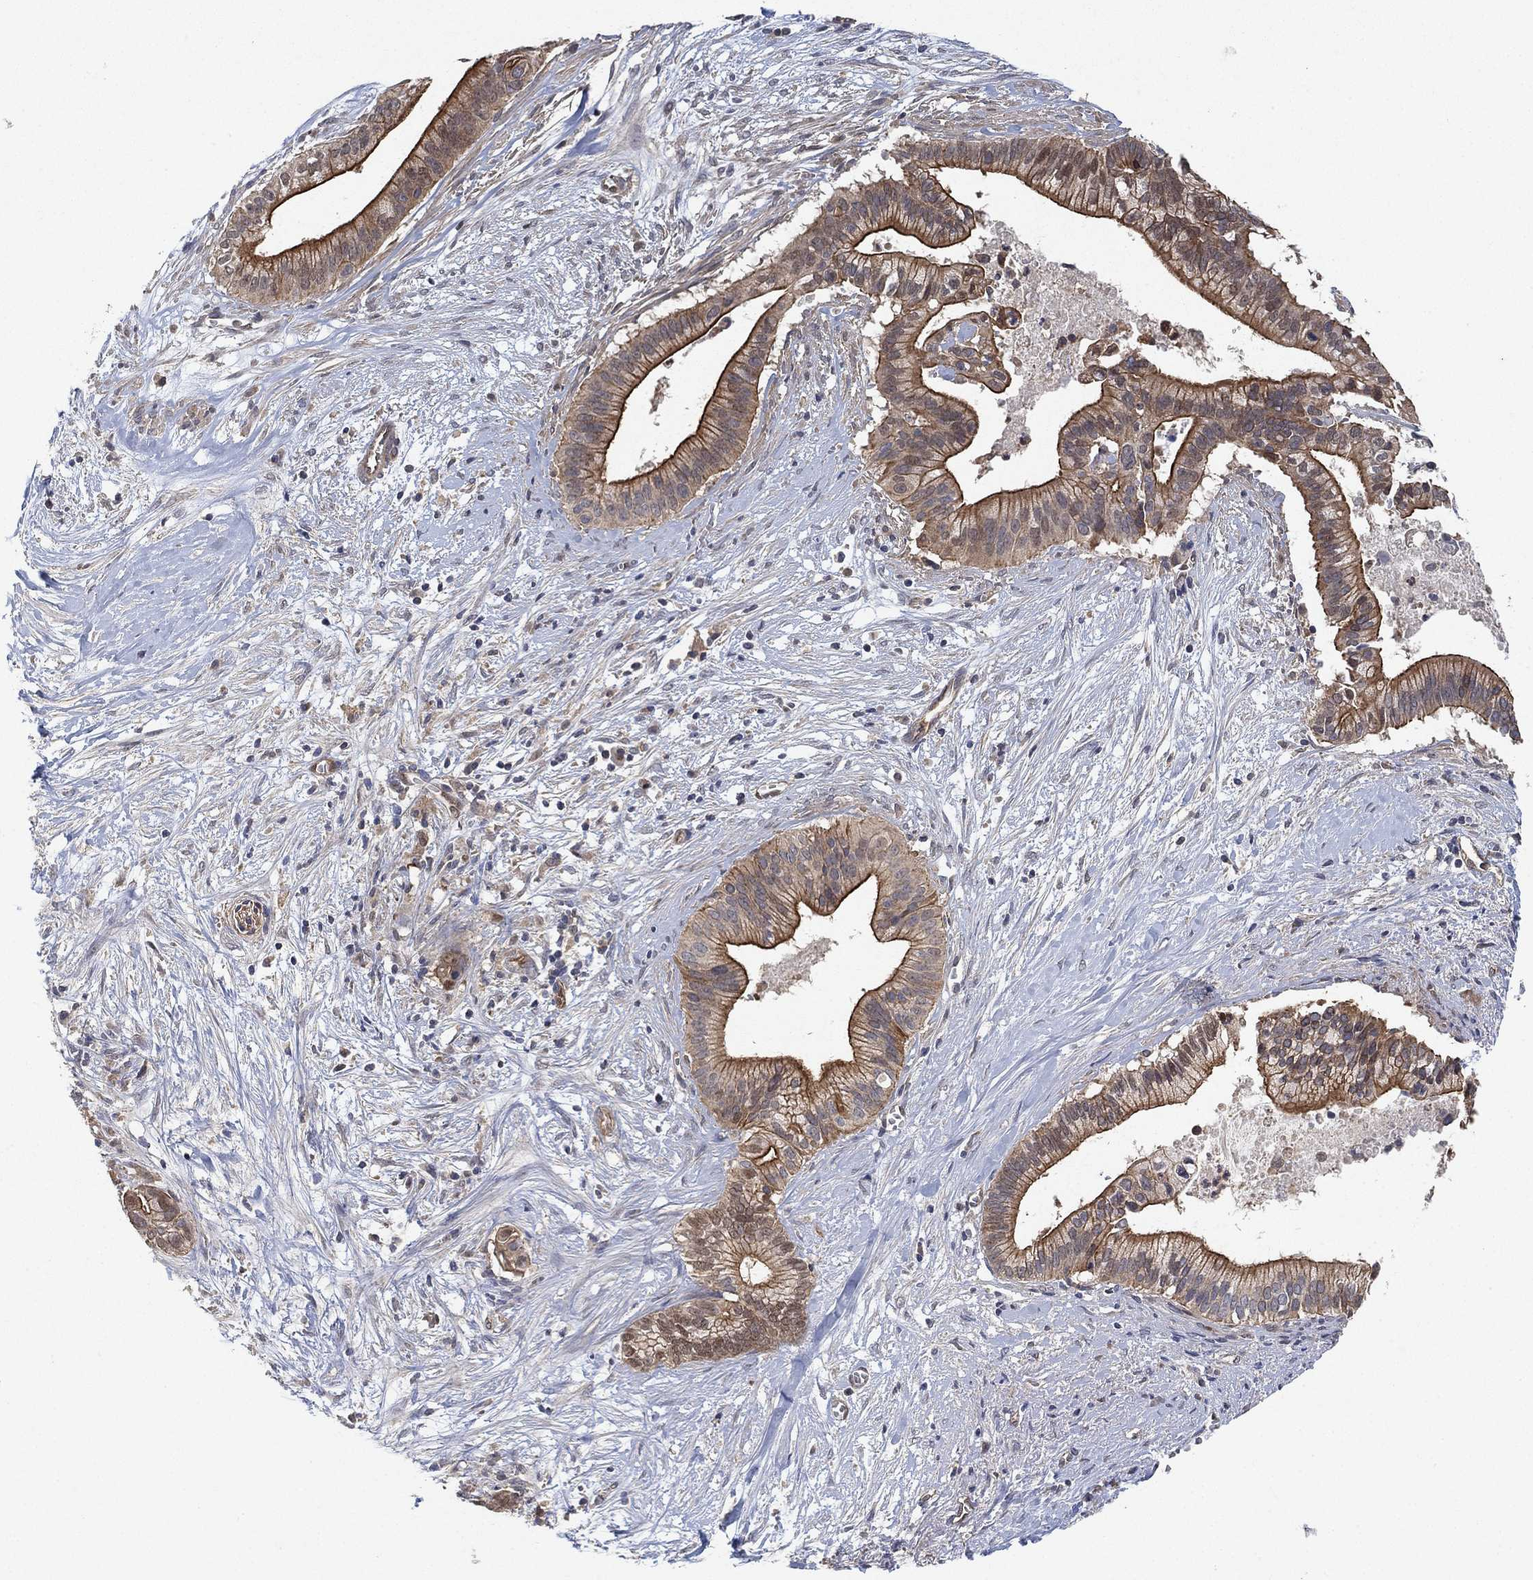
{"staining": {"intensity": "strong", "quantity": "<25%", "location": "cytoplasmic/membranous"}, "tissue": "pancreatic cancer", "cell_type": "Tumor cells", "image_type": "cancer", "snomed": [{"axis": "morphology", "description": "Adenocarcinoma, NOS"}, {"axis": "topography", "description": "Pancreas"}], "caption": "High-magnification brightfield microscopy of pancreatic adenocarcinoma stained with DAB (3,3'-diaminobenzidine) (brown) and counterstained with hematoxylin (blue). tumor cells exhibit strong cytoplasmic/membranous staining is seen in about<25% of cells. (Stains: DAB (3,3'-diaminobenzidine) in brown, nuclei in blue, Microscopy: brightfield microscopy at high magnification).", "gene": "MCUR1", "patient": {"sex": "male", "age": 61}}